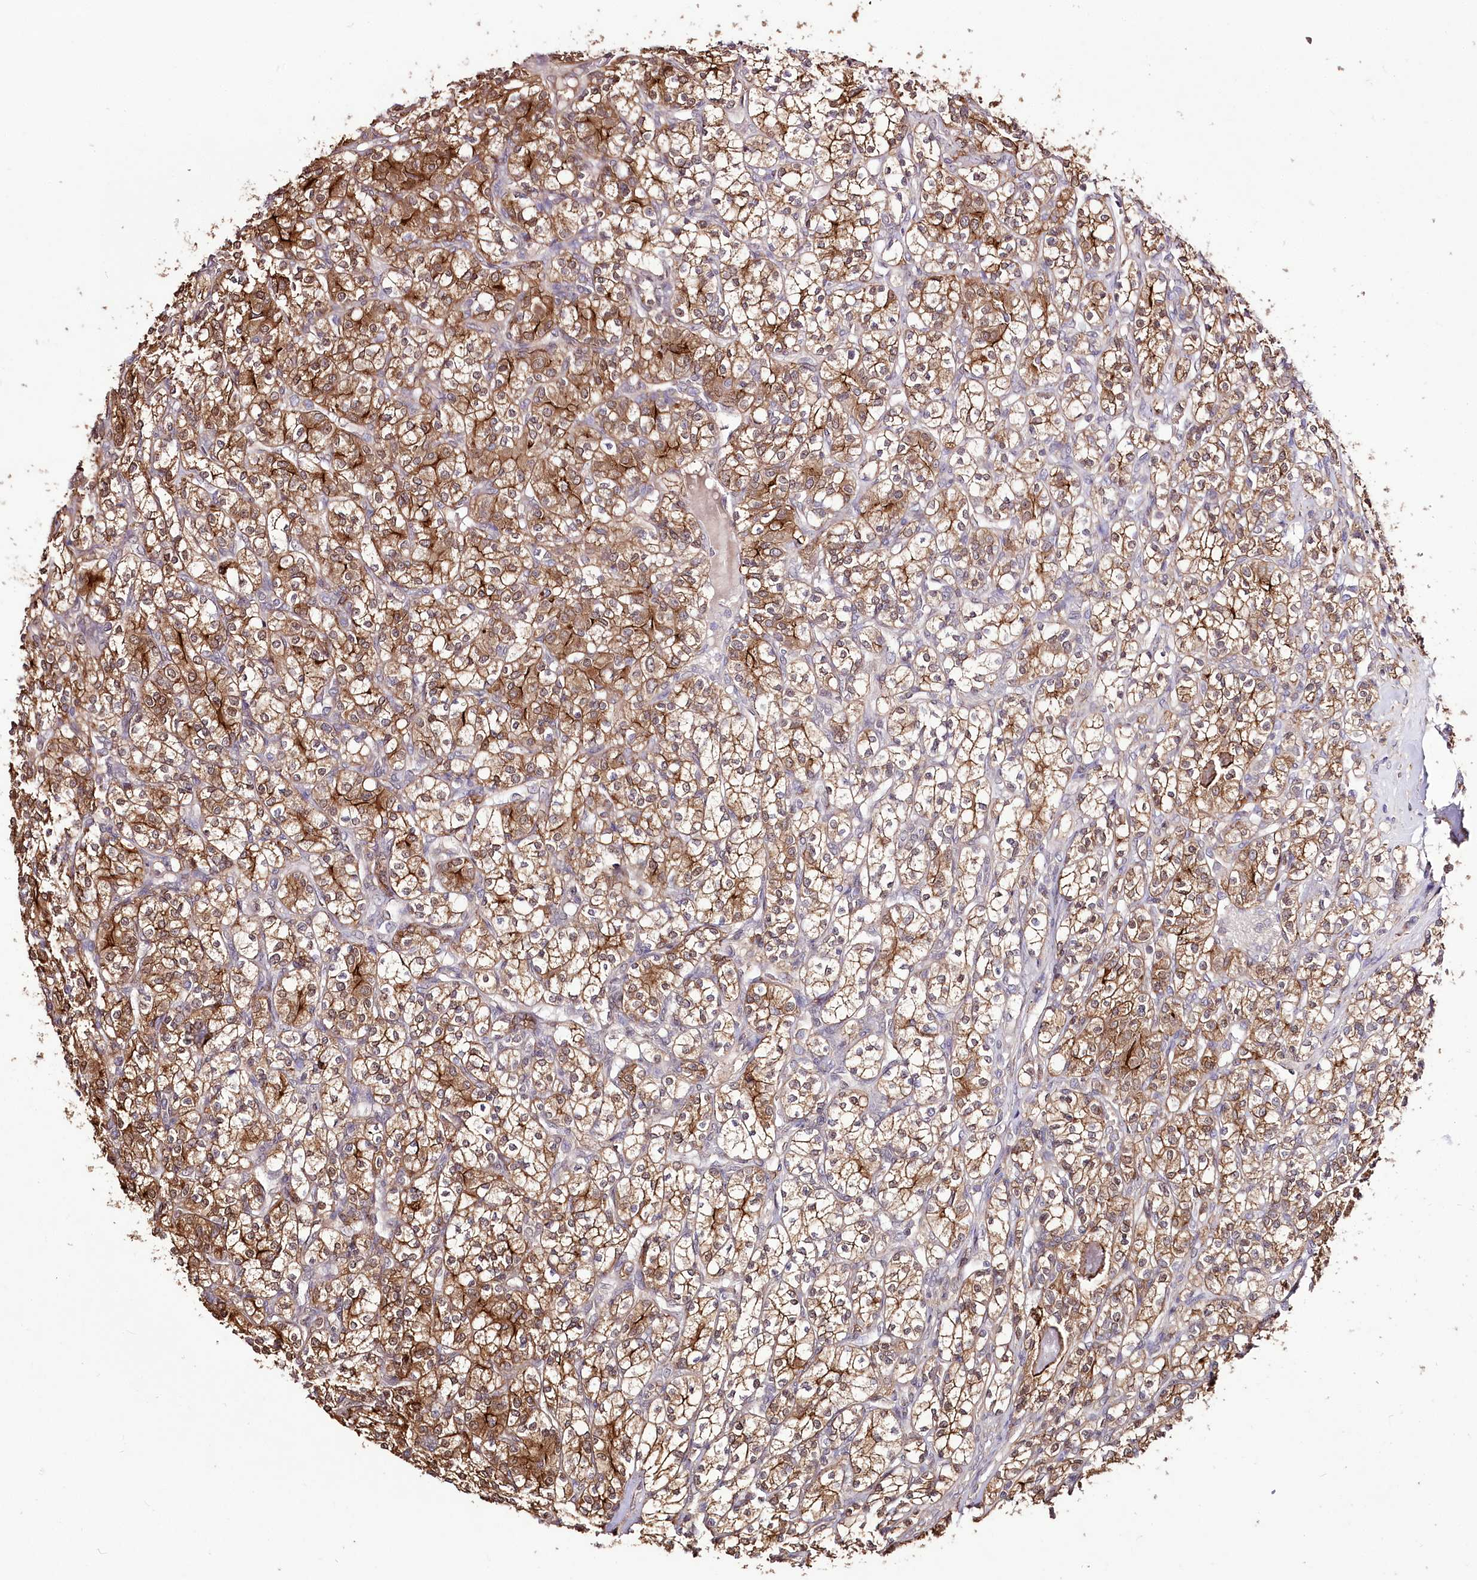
{"staining": {"intensity": "strong", "quantity": ">75%", "location": "cytoplasmic/membranous"}, "tissue": "renal cancer", "cell_type": "Tumor cells", "image_type": "cancer", "snomed": [{"axis": "morphology", "description": "Adenocarcinoma, NOS"}, {"axis": "topography", "description": "Kidney"}], "caption": "Immunohistochemical staining of adenocarcinoma (renal) shows high levels of strong cytoplasmic/membranous protein expression in about >75% of tumor cells.", "gene": "UGP2", "patient": {"sex": "male", "age": 77}}